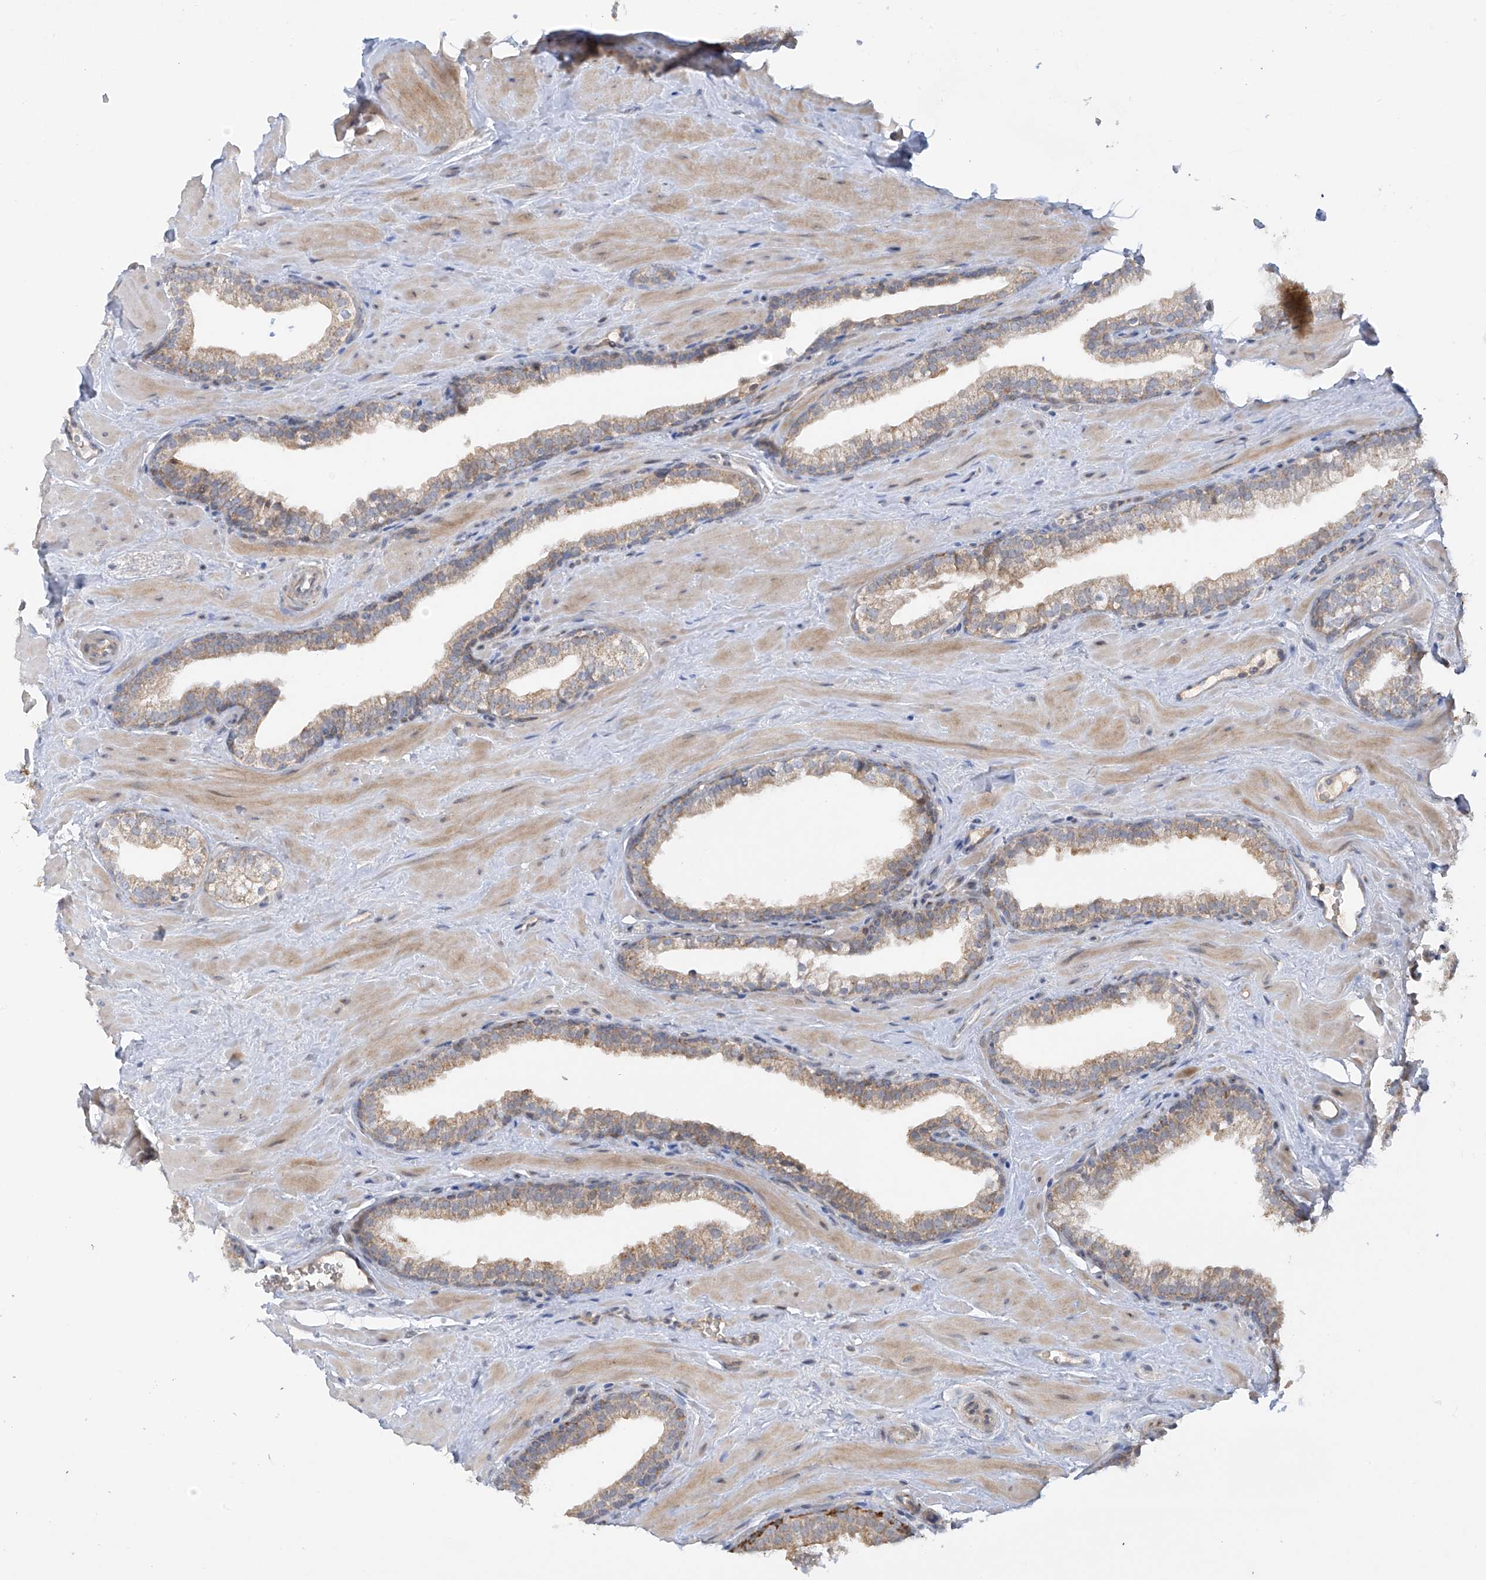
{"staining": {"intensity": "weak", "quantity": "25%-75%", "location": "cytoplasmic/membranous"}, "tissue": "prostate", "cell_type": "Glandular cells", "image_type": "normal", "snomed": [{"axis": "morphology", "description": "Normal tissue, NOS"}, {"axis": "morphology", "description": "Urothelial carcinoma, Low grade"}, {"axis": "topography", "description": "Urinary bladder"}, {"axis": "topography", "description": "Prostate"}], "caption": "A high-resolution image shows IHC staining of benign prostate, which displays weak cytoplasmic/membranous positivity in approximately 25%-75% of glandular cells.", "gene": "METTL18", "patient": {"sex": "male", "age": 60}}